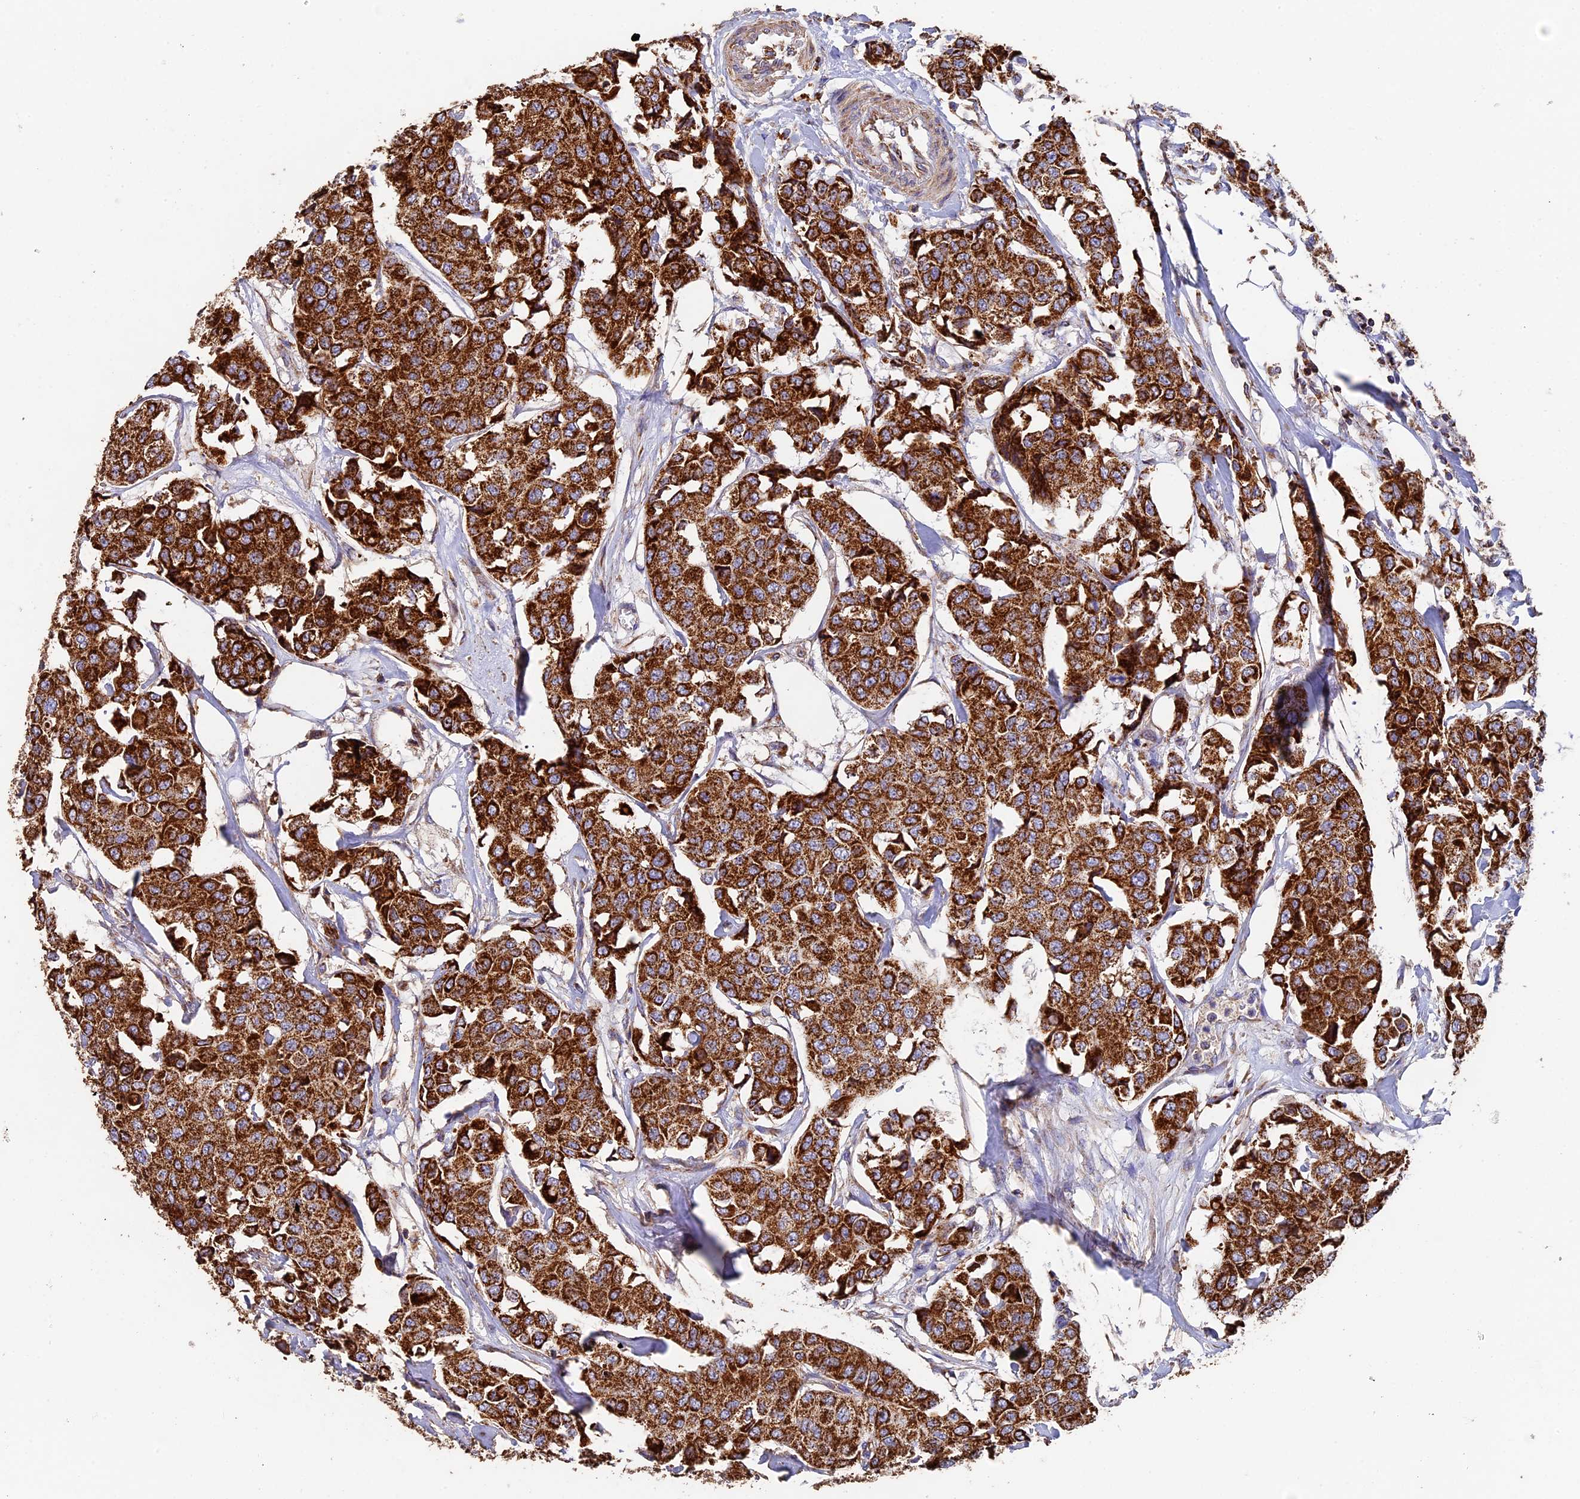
{"staining": {"intensity": "strong", "quantity": ">75%", "location": "cytoplasmic/membranous"}, "tissue": "breast cancer", "cell_type": "Tumor cells", "image_type": "cancer", "snomed": [{"axis": "morphology", "description": "Duct carcinoma"}, {"axis": "topography", "description": "Breast"}], "caption": "Breast infiltrating ductal carcinoma tissue shows strong cytoplasmic/membranous expression in approximately >75% of tumor cells", "gene": "ADAT1", "patient": {"sex": "female", "age": 80}}